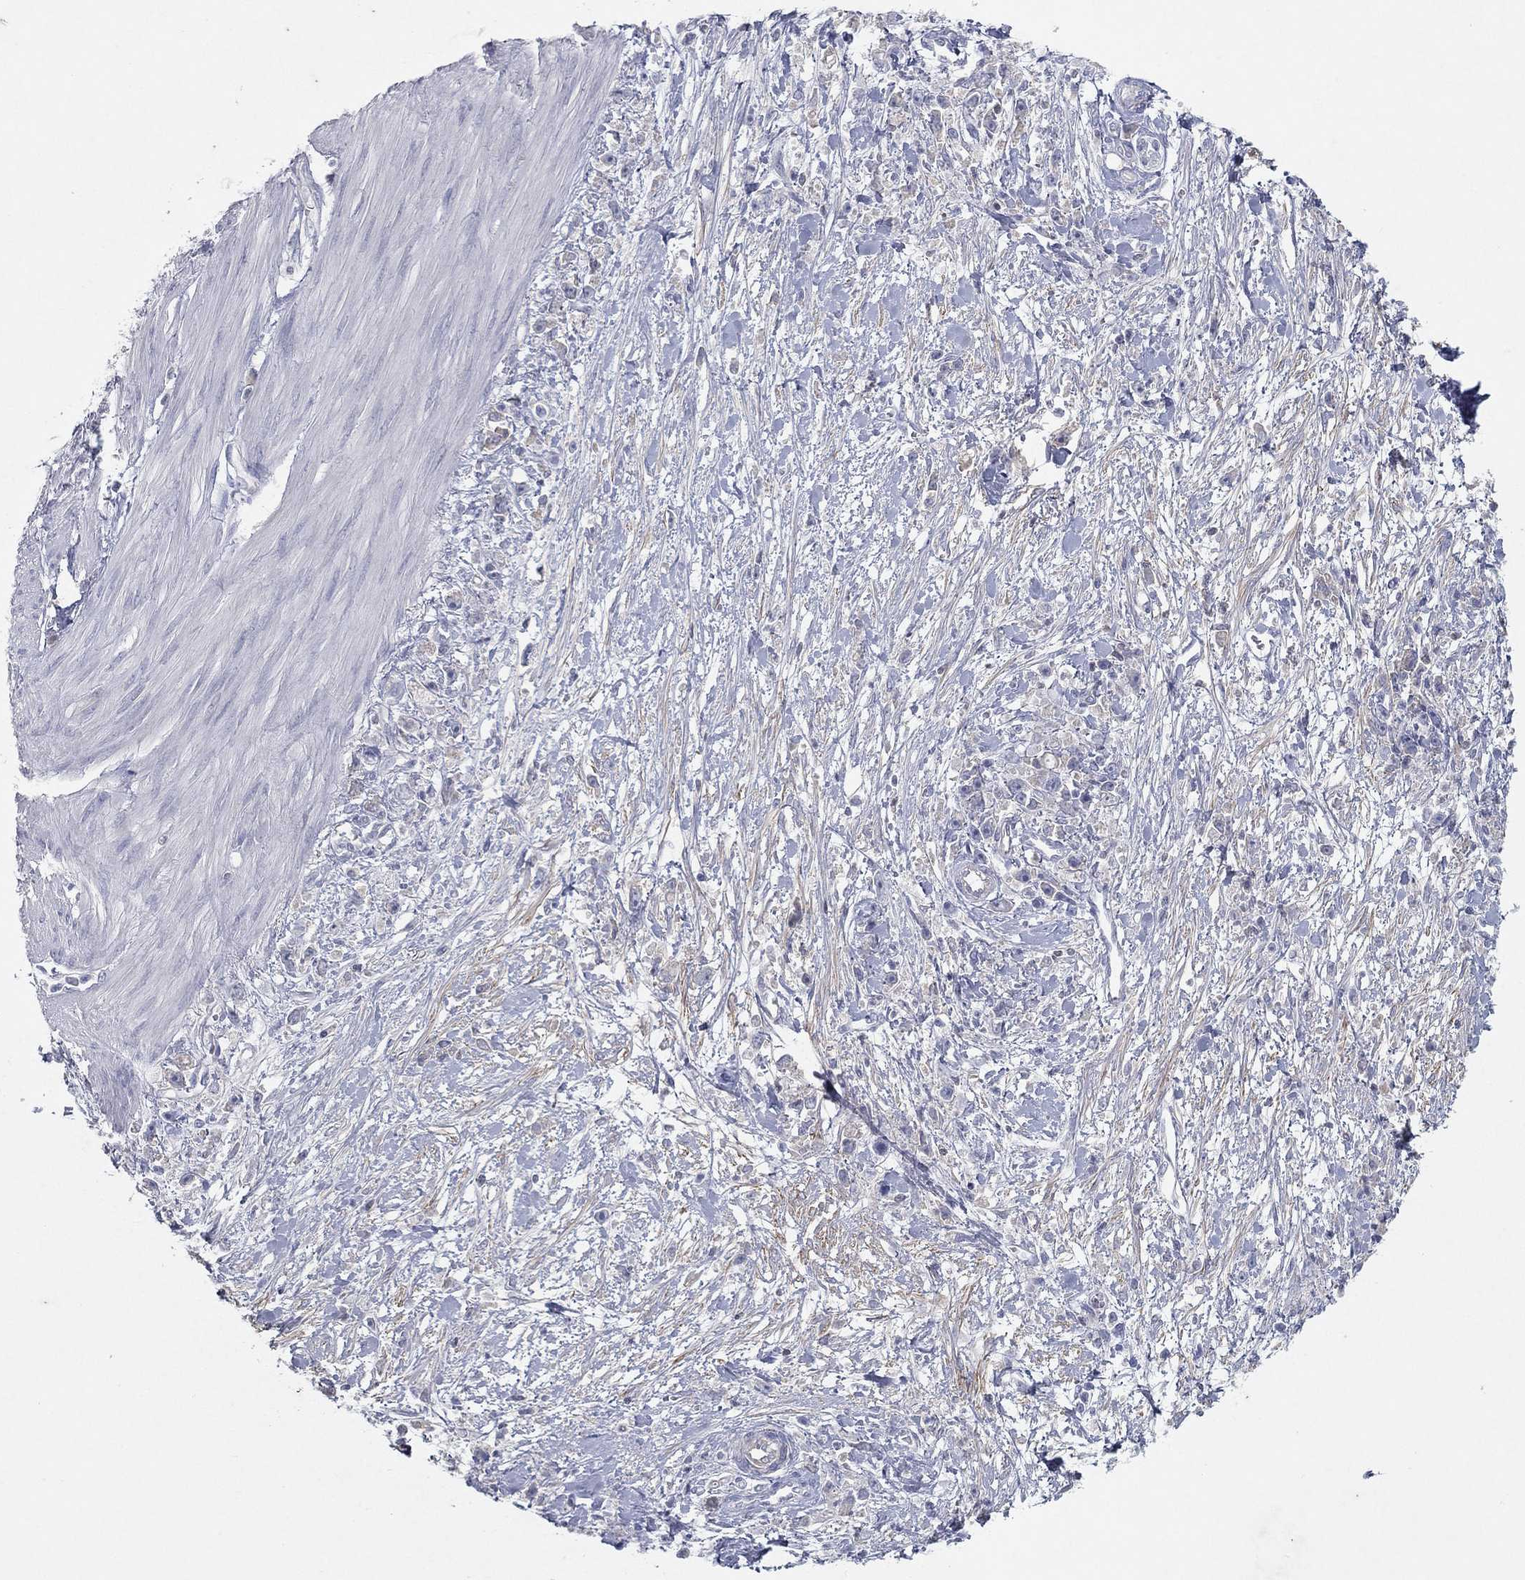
{"staining": {"intensity": "negative", "quantity": "none", "location": "none"}, "tissue": "stomach cancer", "cell_type": "Tumor cells", "image_type": "cancer", "snomed": [{"axis": "morphology", "description": "Adenocarcinoma, NOS"}, {"axis": "topography", "description": "Stomach"}], "caption": "Immunohistochemistry histopathology image of stomach adenocarcinoma stained for a protein (brown), which shows no positivity in tumor cells.", "gene": "CPT1B", "patient": {"sex": "female", "age": 59}}